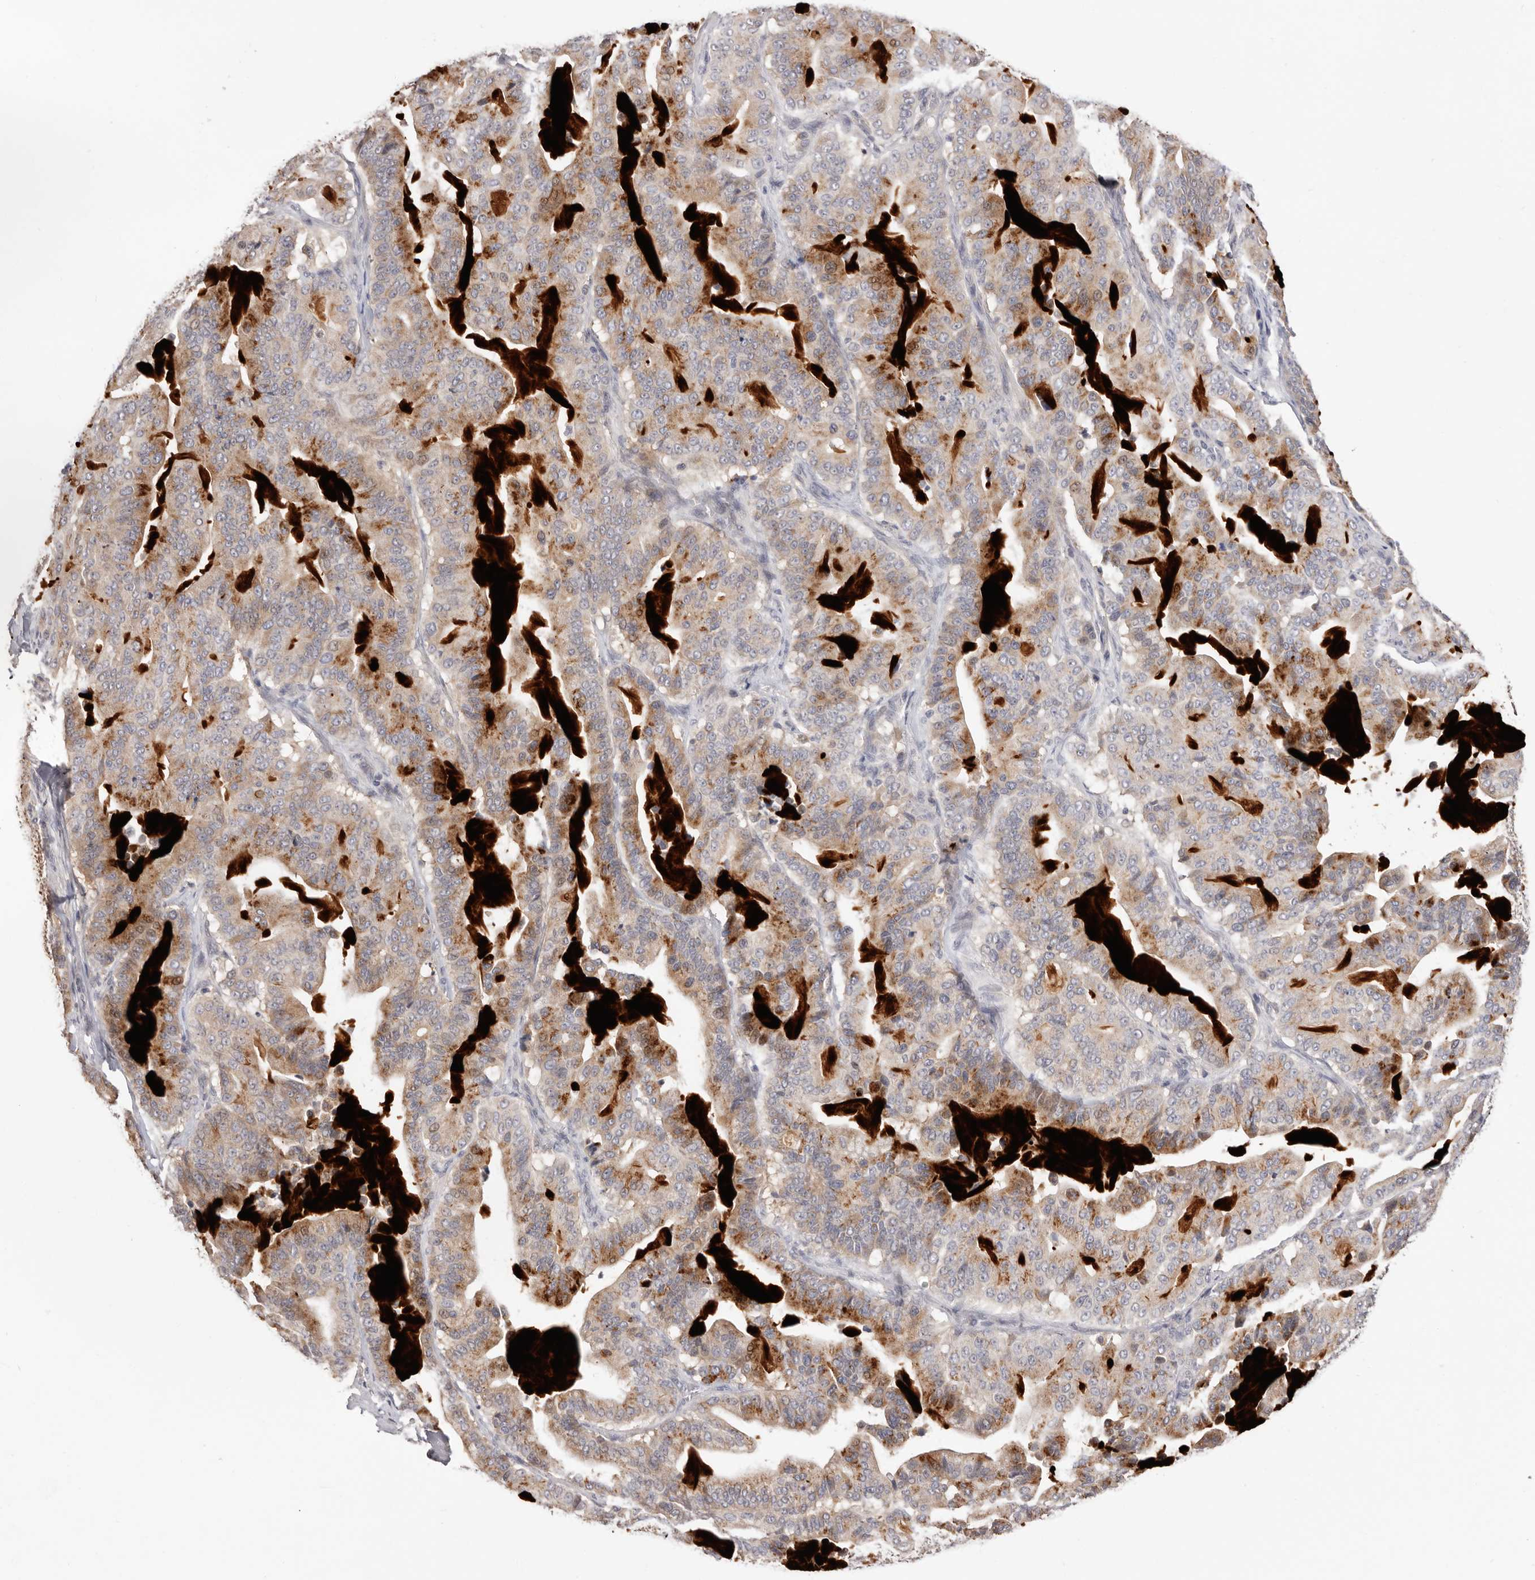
{"staining": {"intensity": "moderate", "quantity": "25%-75%", "location": "cytoplasmic/membranous"}, "tissue": "pancreatic cancer", "cell_type": "Tumor cells", "image_type": "cancer", "snomed": [{"axis": "morphology", "description": "Adenocarcinoma, NOS"}, {"axis": "topography", "description": "Pancreas"}], "caption": "Immunohistochemistry histopathology image of neoplastic tissue: pancreatic adenocarcinoma stained using immunohistochemistry (IHC) exhibits medium levels of moderate protein expression localized specifically in the cytoplasmic/membranous of tumor cells, appearing as a cytoplasmic/membranous brown color.", "gene": "DOP1A", "patient": {"sex": "male", "age": 63}}